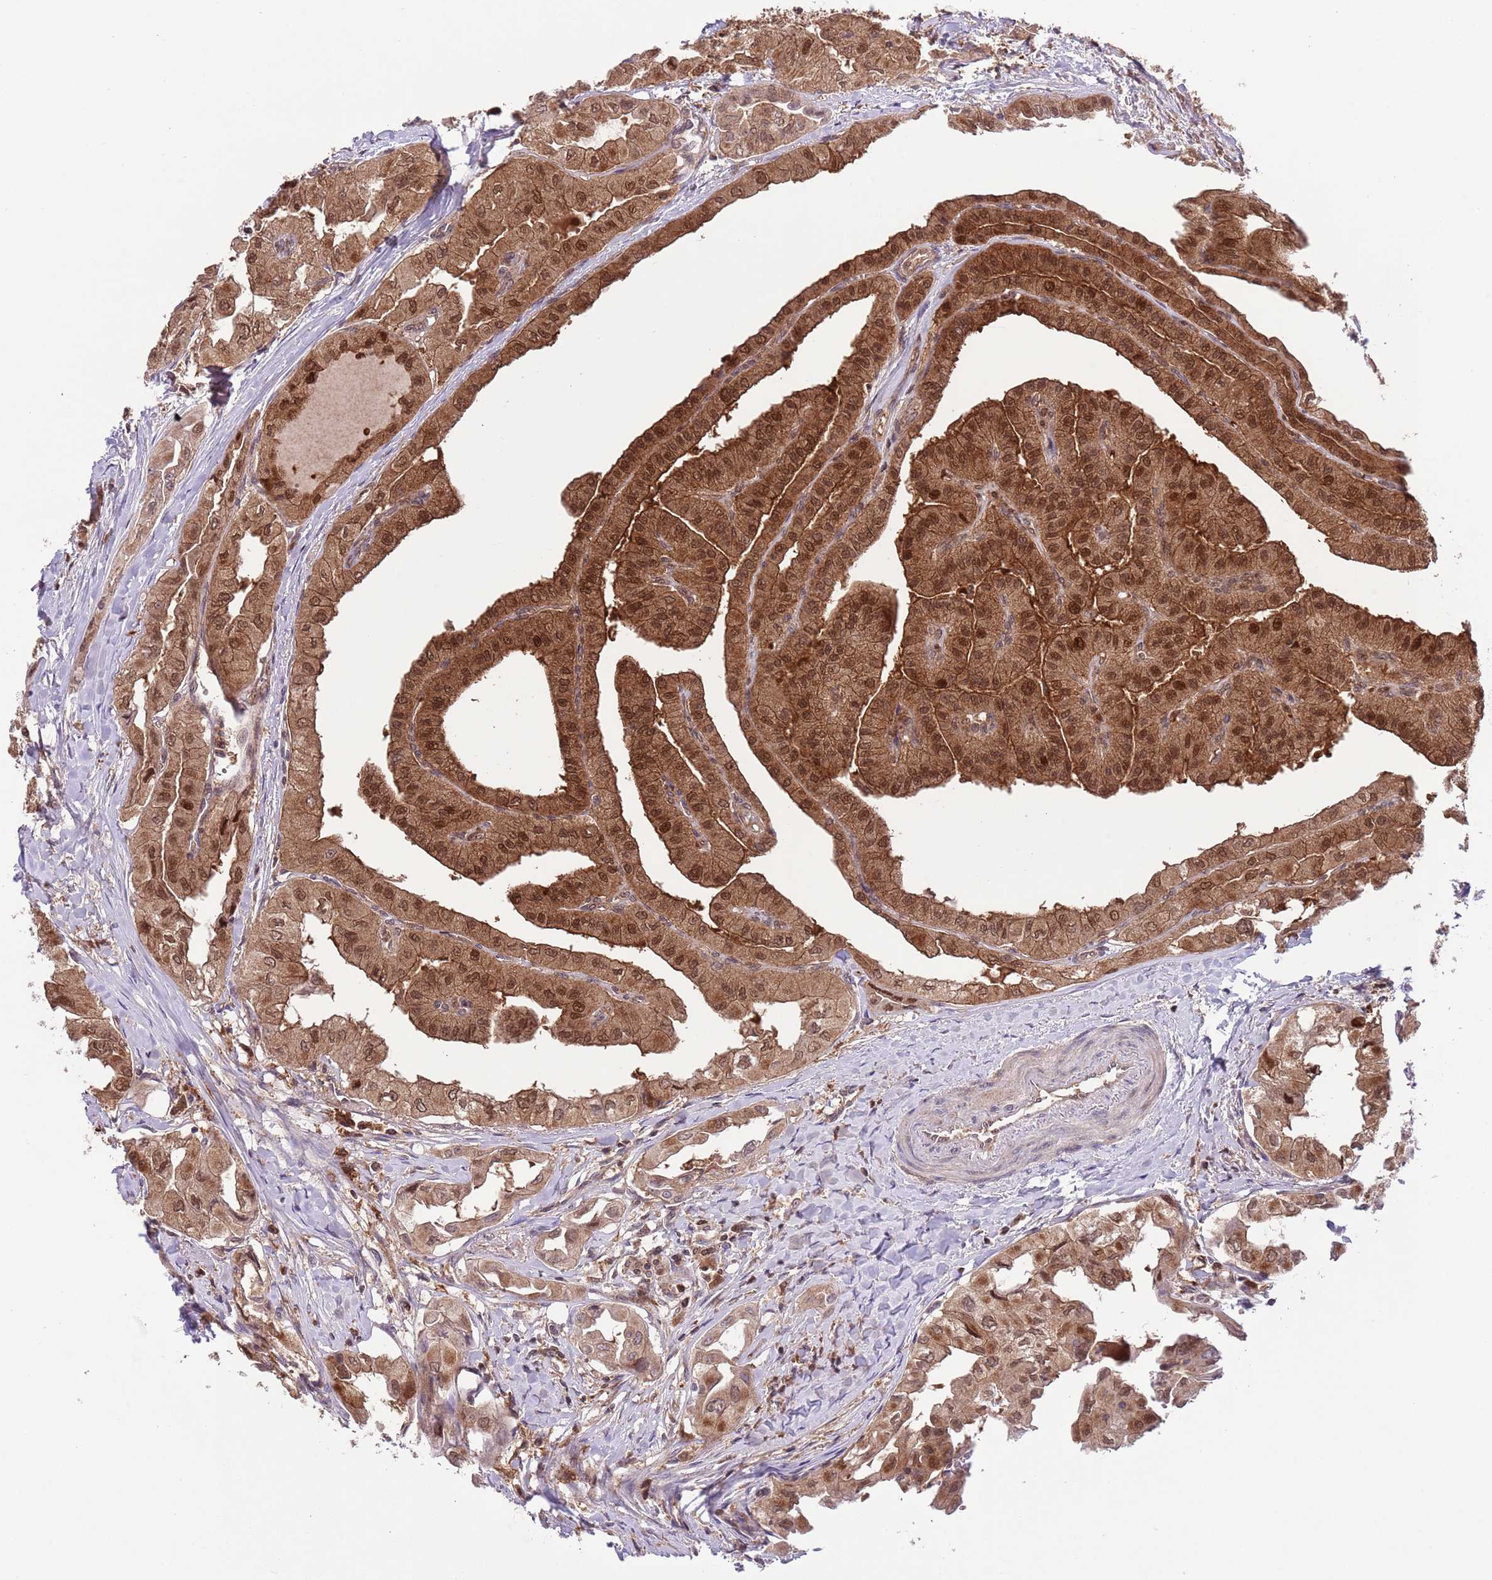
{"staining": {"intensity": "moderate", "quantity": ">75%", "location": "cytoplasmic/membranous,nuclear"}, "tissue": "thyroid cancer", "cell_type": "Tumor cells", "image_type": "cancer", "snomed": [{"axis": "morphology", "description": "Papillary adenocarcinoma, NOS"}, {"axis": "topography", "description": "Thyroid gland"}], "caption": "Immunohistochemistry (IHC) of human papillary adenocarcinoma (thyroid) exhibits medium levels of moderate cytoplasmic/membranous and nuclear positivity in about >75% of tumor cells.", "gene": "HDHD2", "patient": {"sex": "female", "age": 59}}